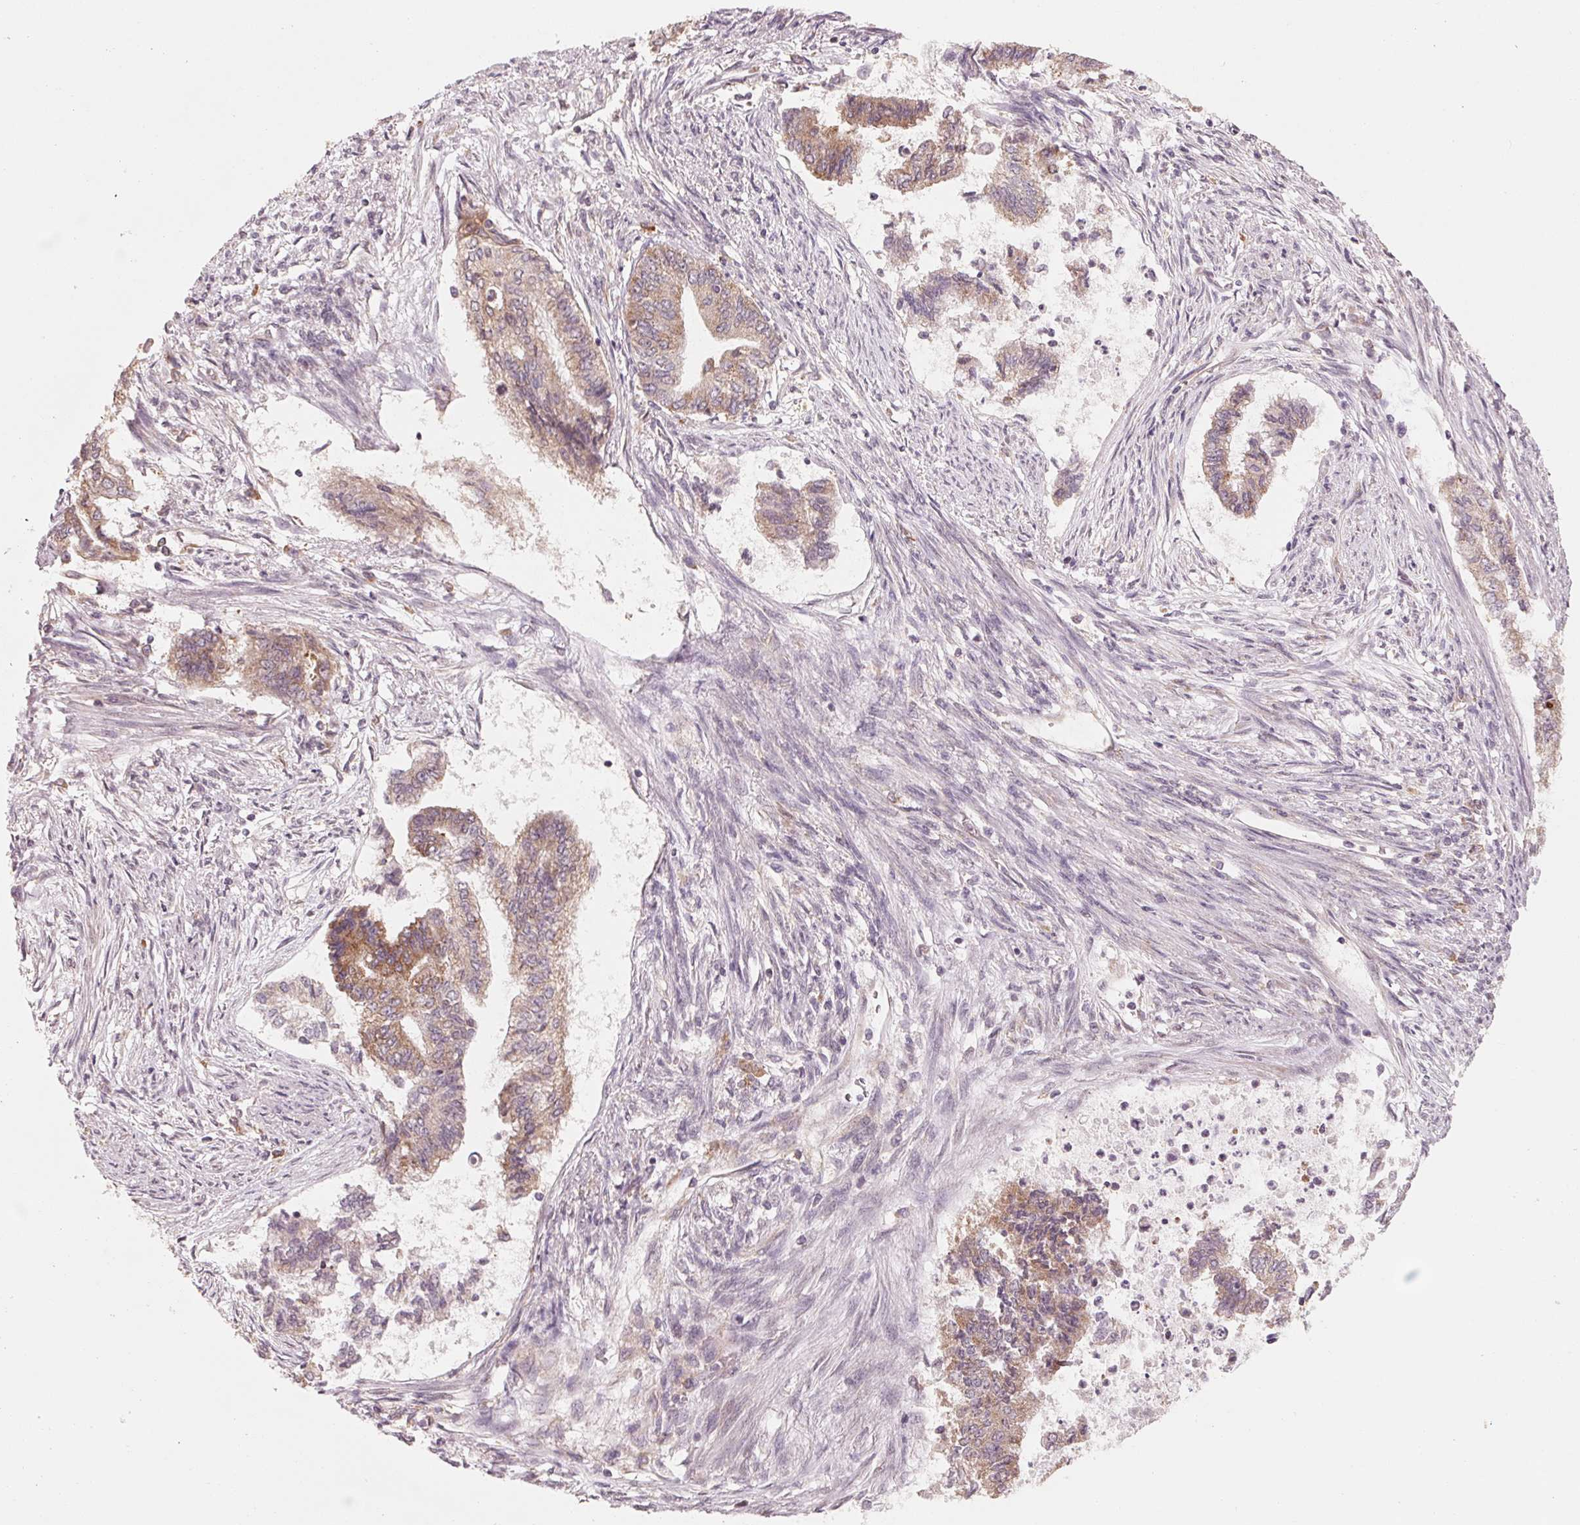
{"staining": {"intensity": "weak", "quantity": "25%-75%", "location": "cytoplasmic/membranous"}, "tissue": "endometrial cancer", "cell_type": "Tumor cells", "image_type": "cancer", "snomed": [{"axis": "morphology", "description": "Adenocarcinoma, NOS"}, {"axis": "topography", "description": "Endometrium"}], "caption": "Endometrial adenocarcinoma stained for a protein demonstrates weak cytoplasmic/membranous positivity in tumor cells. Ihc stains the protein of interest in brown and the nuclei are stained blue.", "gene": "GIGYF2", "patient": {"sex": "female", "age": 65}}